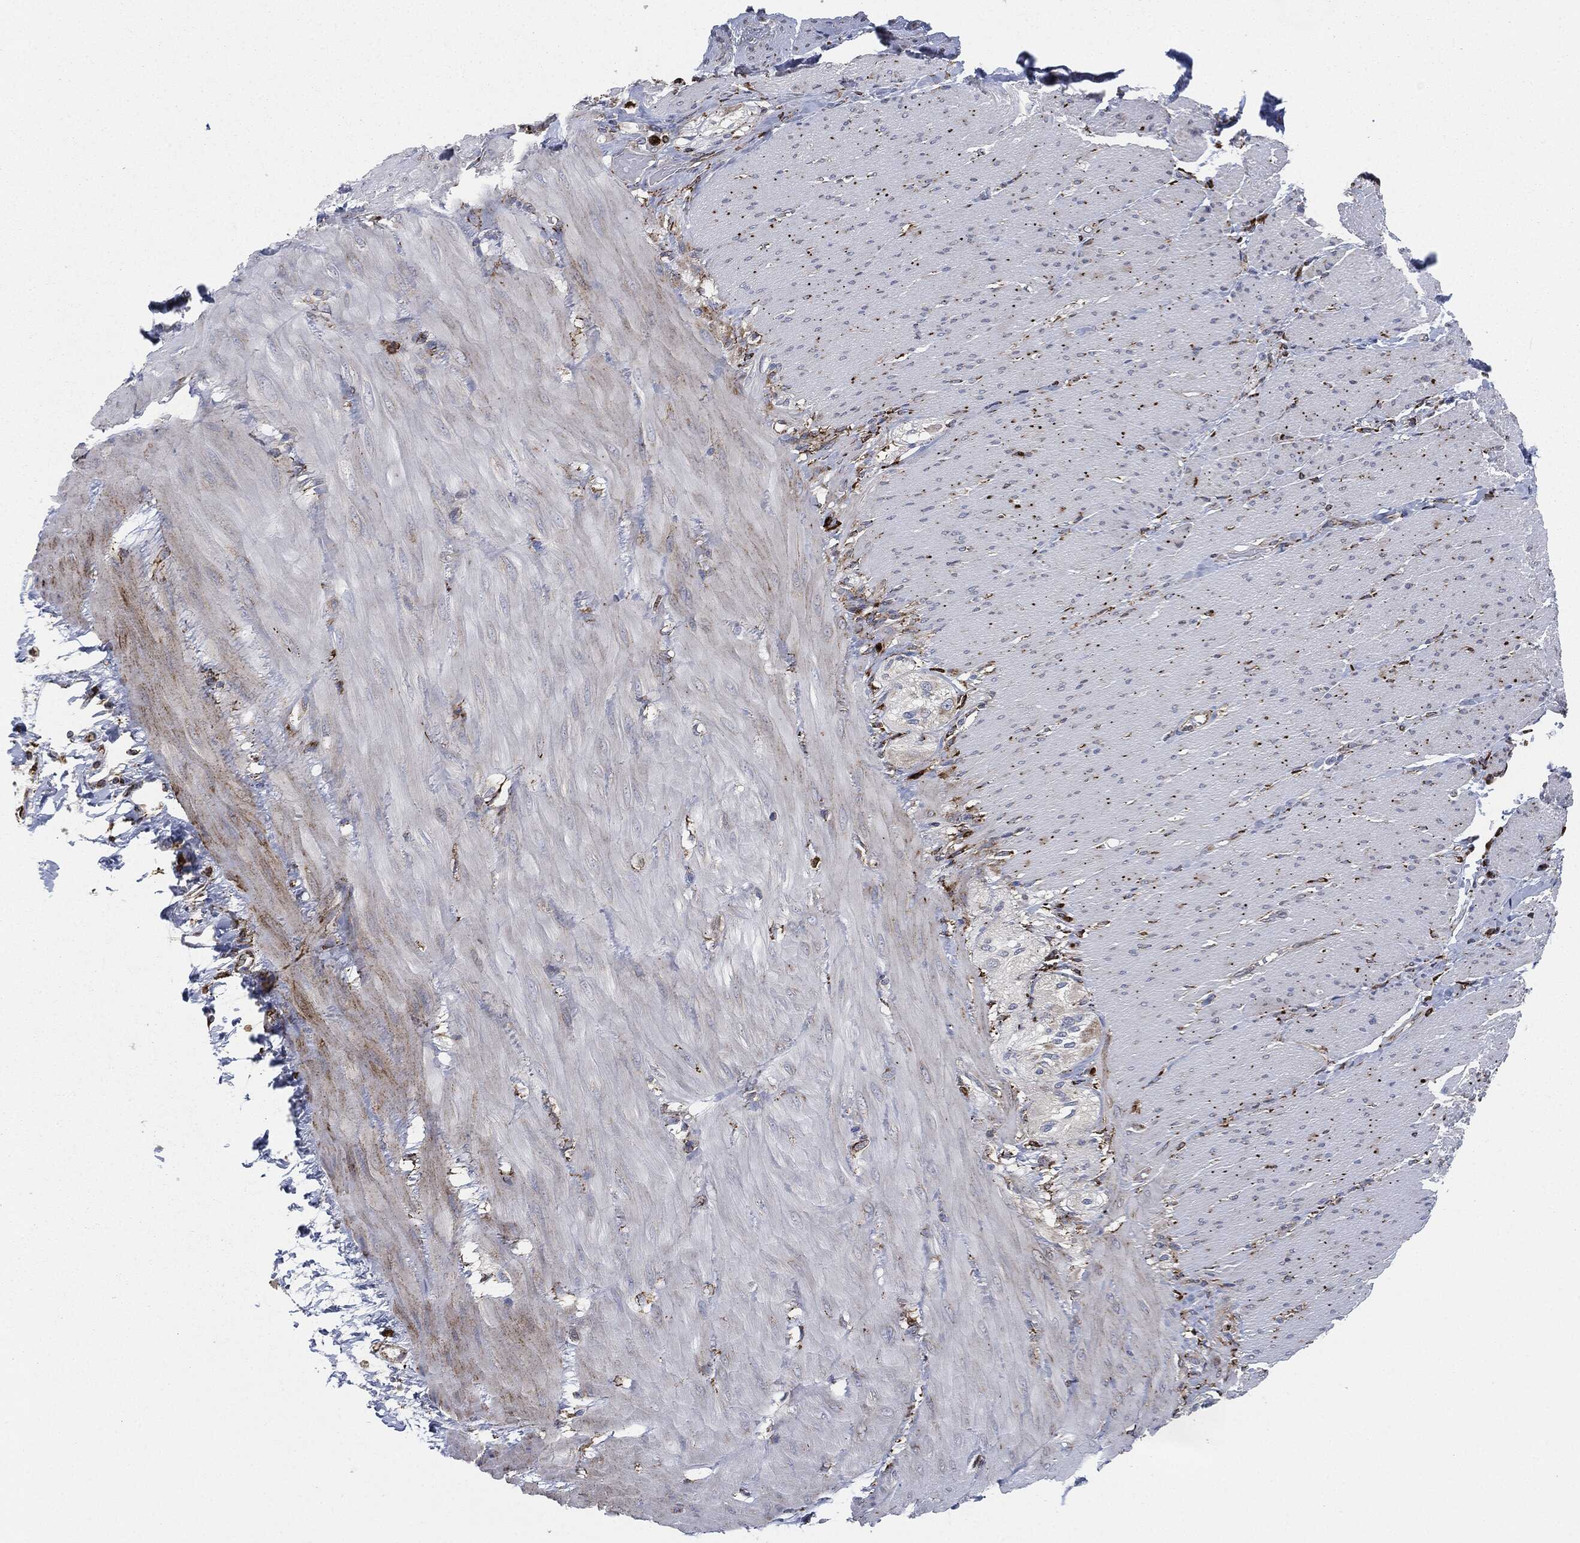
{"staining": {"intensity": "moderate", "quantity": "<25%", "location": "cytoplasmic/membranous"}, "tissue": "soft tissue", "cell_type": "Fibroblasts", "image_type": "normal", "snomed": [{"axis": "morphology", "description": "Normal tissue, NOS"}, {"axis": "topography", "description": "Smooth muscle"}, {"axis": "topography", "description": "Duodenum"}, {"axis": "topography", "description": "Peripheral nerve tissue"}], "caption": "Protein expression analysis of normal human soft tissue reveals moderate cytoplasmic/membranous expression in about <25% of fibroblasts.", "gene": "CALR", "patient": {"sex": "female", "age": 61}}